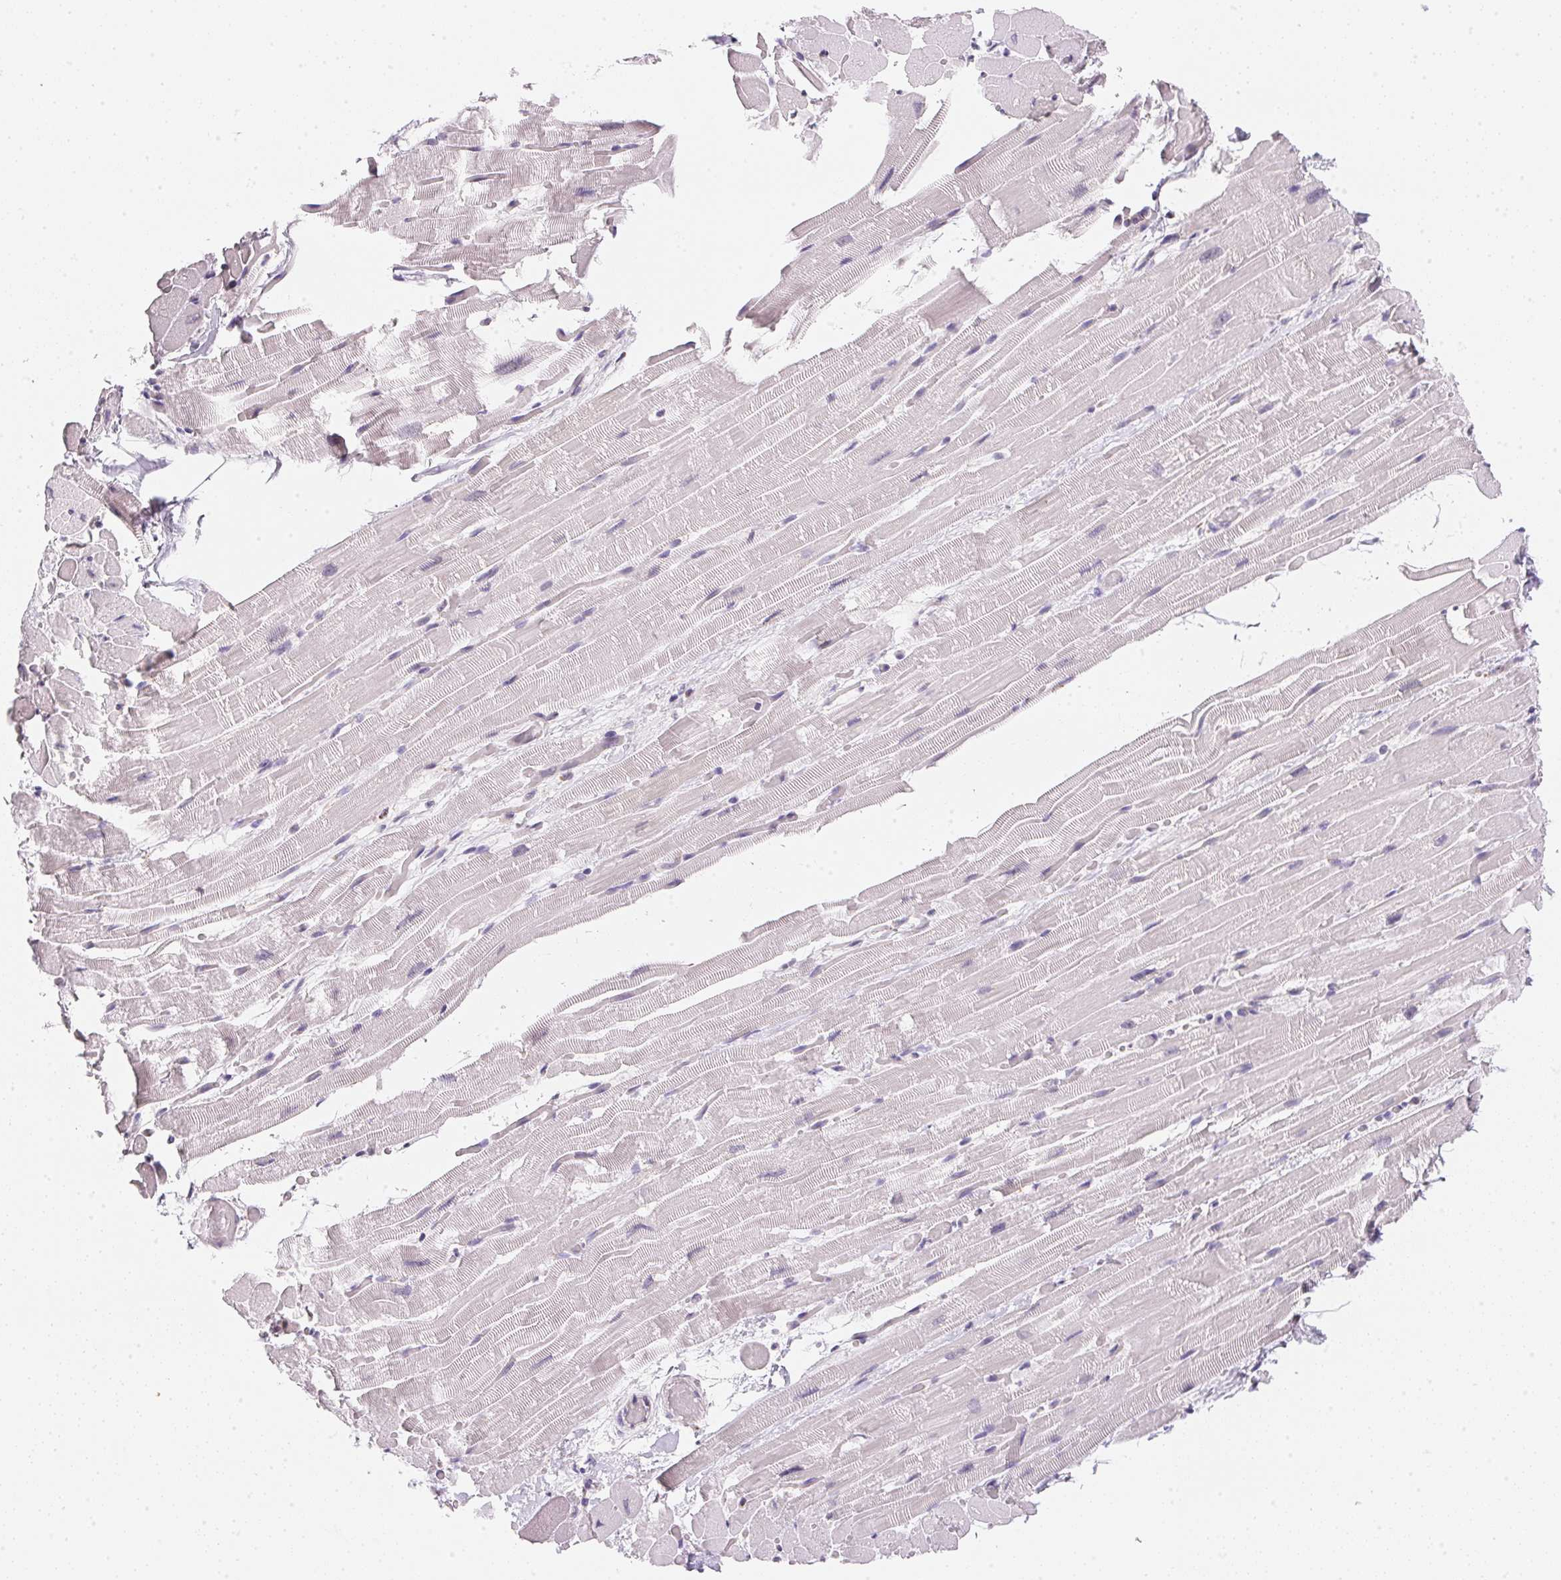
{"staining": {"intensity": "negative", "quantity": "none", "location": "none"}, "tissue": "heart muscle", "cell_type": "Cardiomyocytes", "image_type": "normal", "snomed": [{"axis": "morphology", "description": "Normal tissue, NOS"}, {"axis": "topography", "description": "Heart"}], "caption": "Micrograph shows no protein expression in cardiomyocytes of normal heart muscle. (DAB (3,3'-diaminobenzidine) immunohistochemistry (IHC), high magnification).", "gene": "GIPC2", "patient": {"sex": "male", "age": 37}}